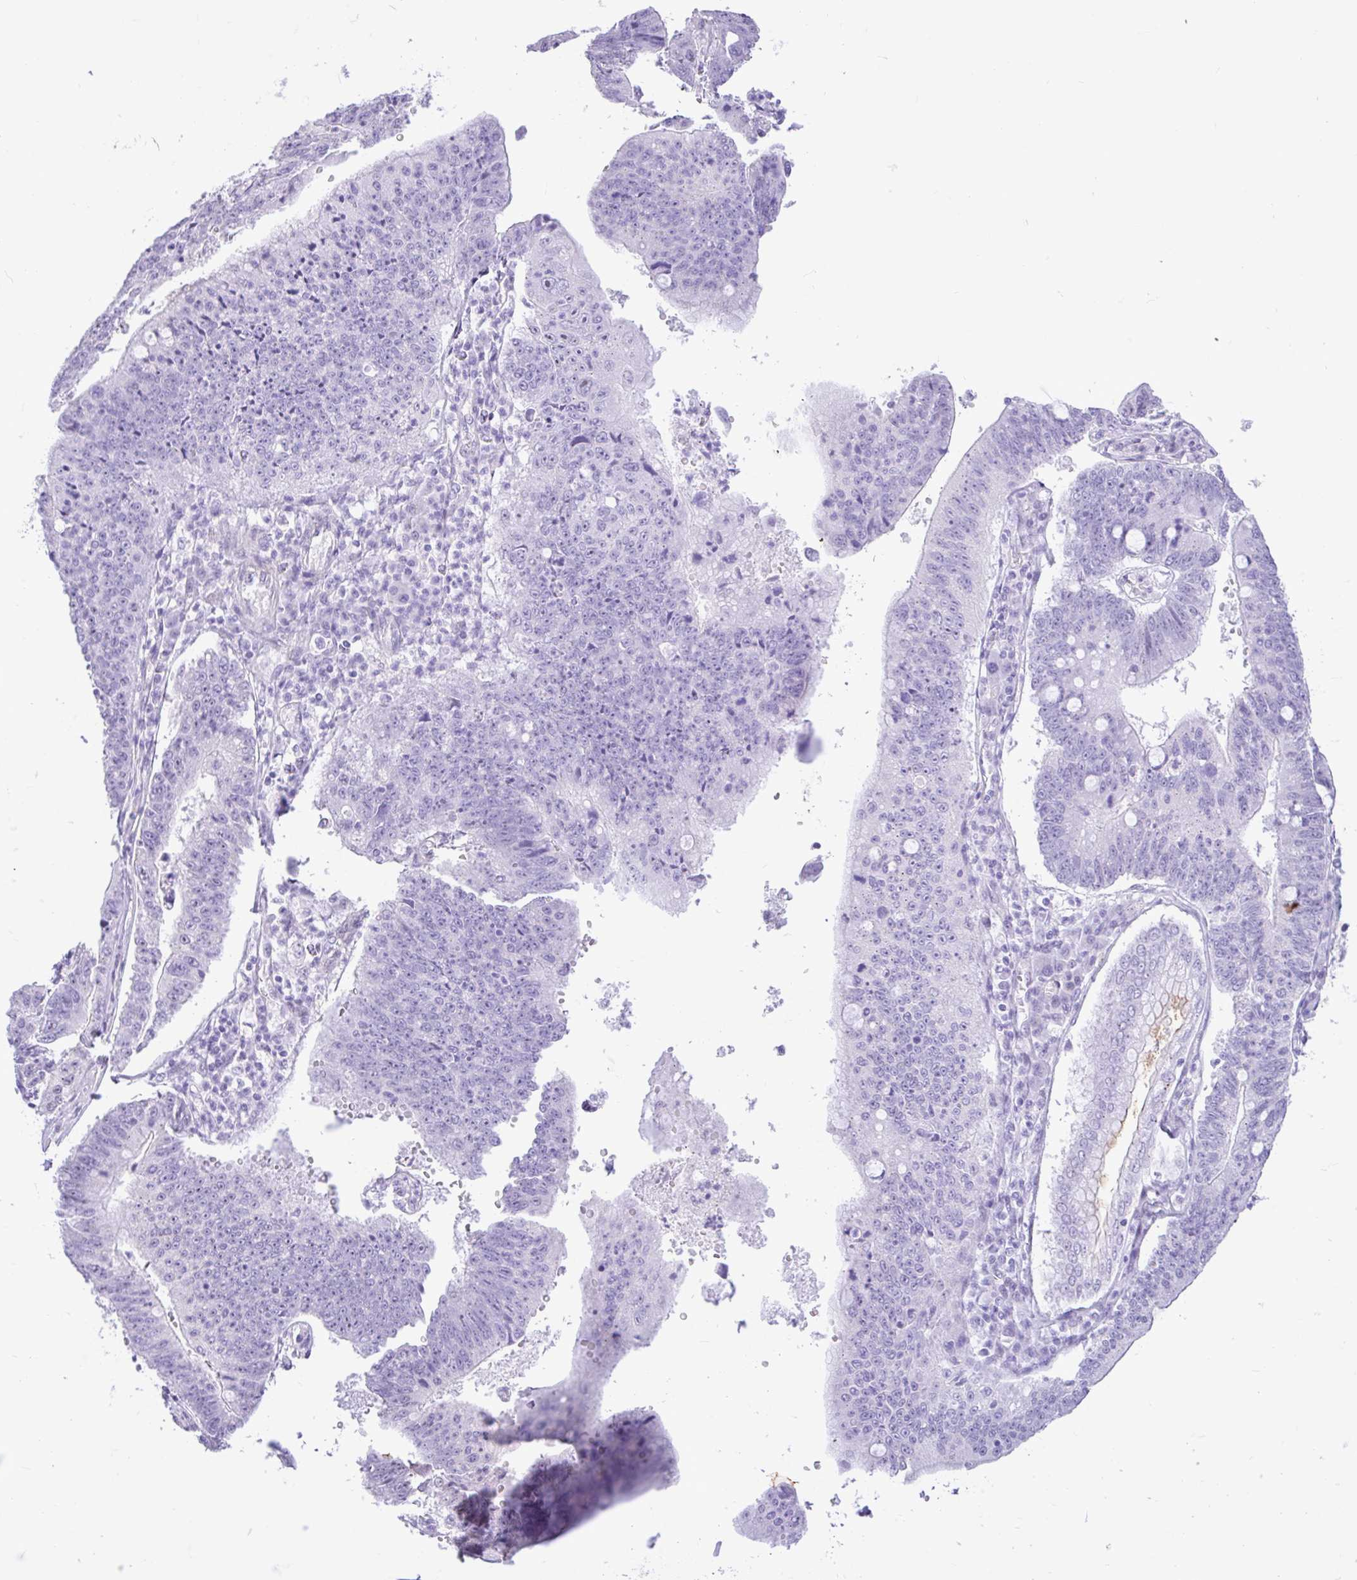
{"staining": {"intensity": "moderate", "quantity": "<25%", "location": "cytoplasmic/membranous"}, "tissue": "stomach cancer", "cell_type": "Tumor cells", "image_type": "cancer", "snomed": [{"axis": "morphology", "description": "Adenocarcinoma, NOS"}, {"axis": "topography", "description": "Stomach"}], "caption": "This image reveals immunohistochemistry (IHC) staining of human adenocarcinoma (stomach), with low moderate cytoplasmic/membranous staining in approximately <25% of tumor cells.", "gene": "REEP1", "patient": {"sex": "male", "age": 59}}